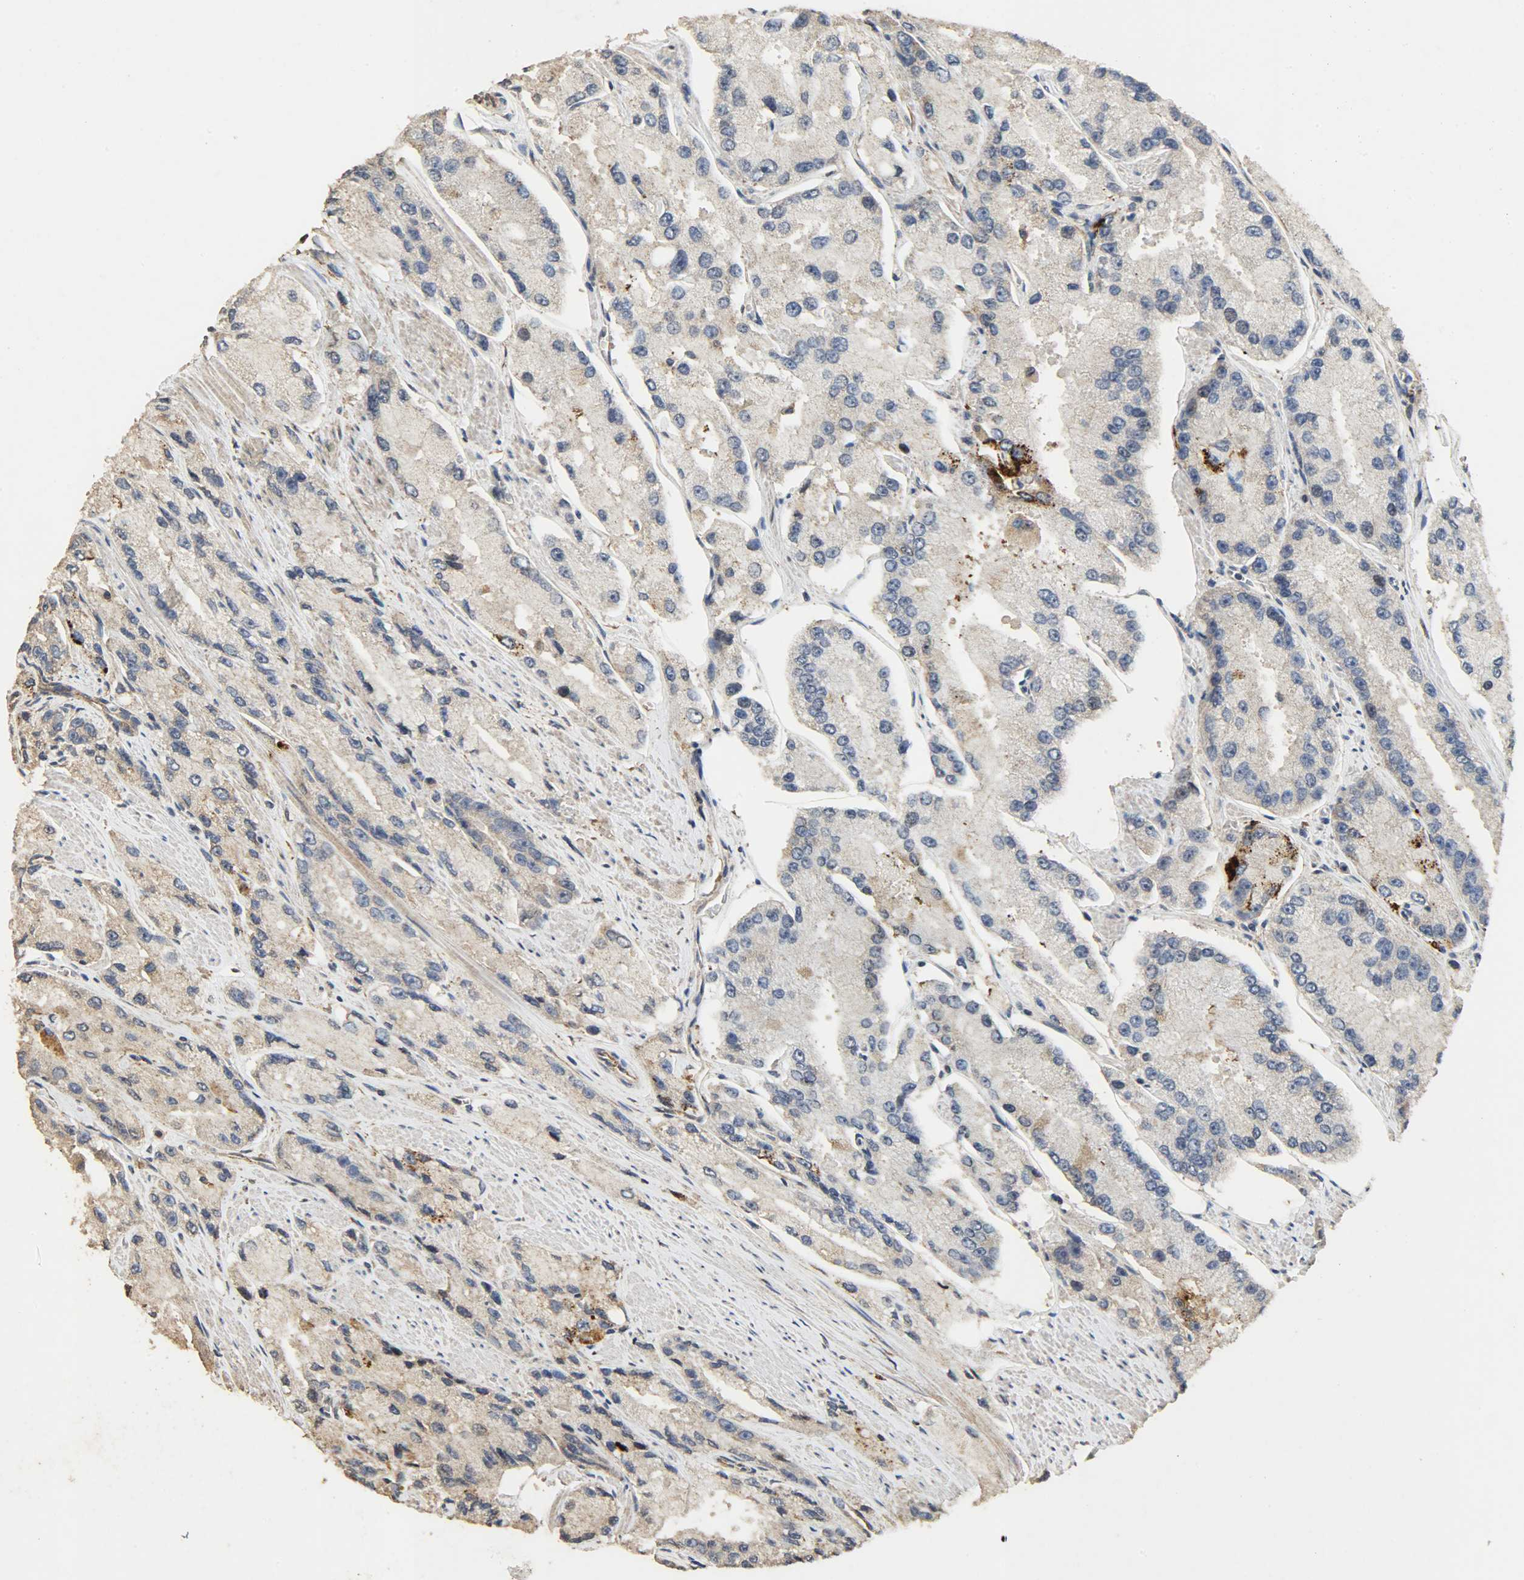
{"staining": {"intensity": "strong", "quantity": "<25%", "location": "cytoplasmic/membranous"}, "tissue": "prostate cancer", "cell_type": "Tumor cells", "image_type": "cancer", "snomed": [{"axis": "morphology", "description": "Adenocarcinoma, High grade"}, {"axis": "topography", "description": "Prostate"}], "caption": "Prostate cancer stained for a protein (brown) demonstrates strong cytoplasmic/membranous positive expression in approximately <25% of tumor cells.", "gene": "TPM4", "patient": {"sex": "male", "age": 58}}